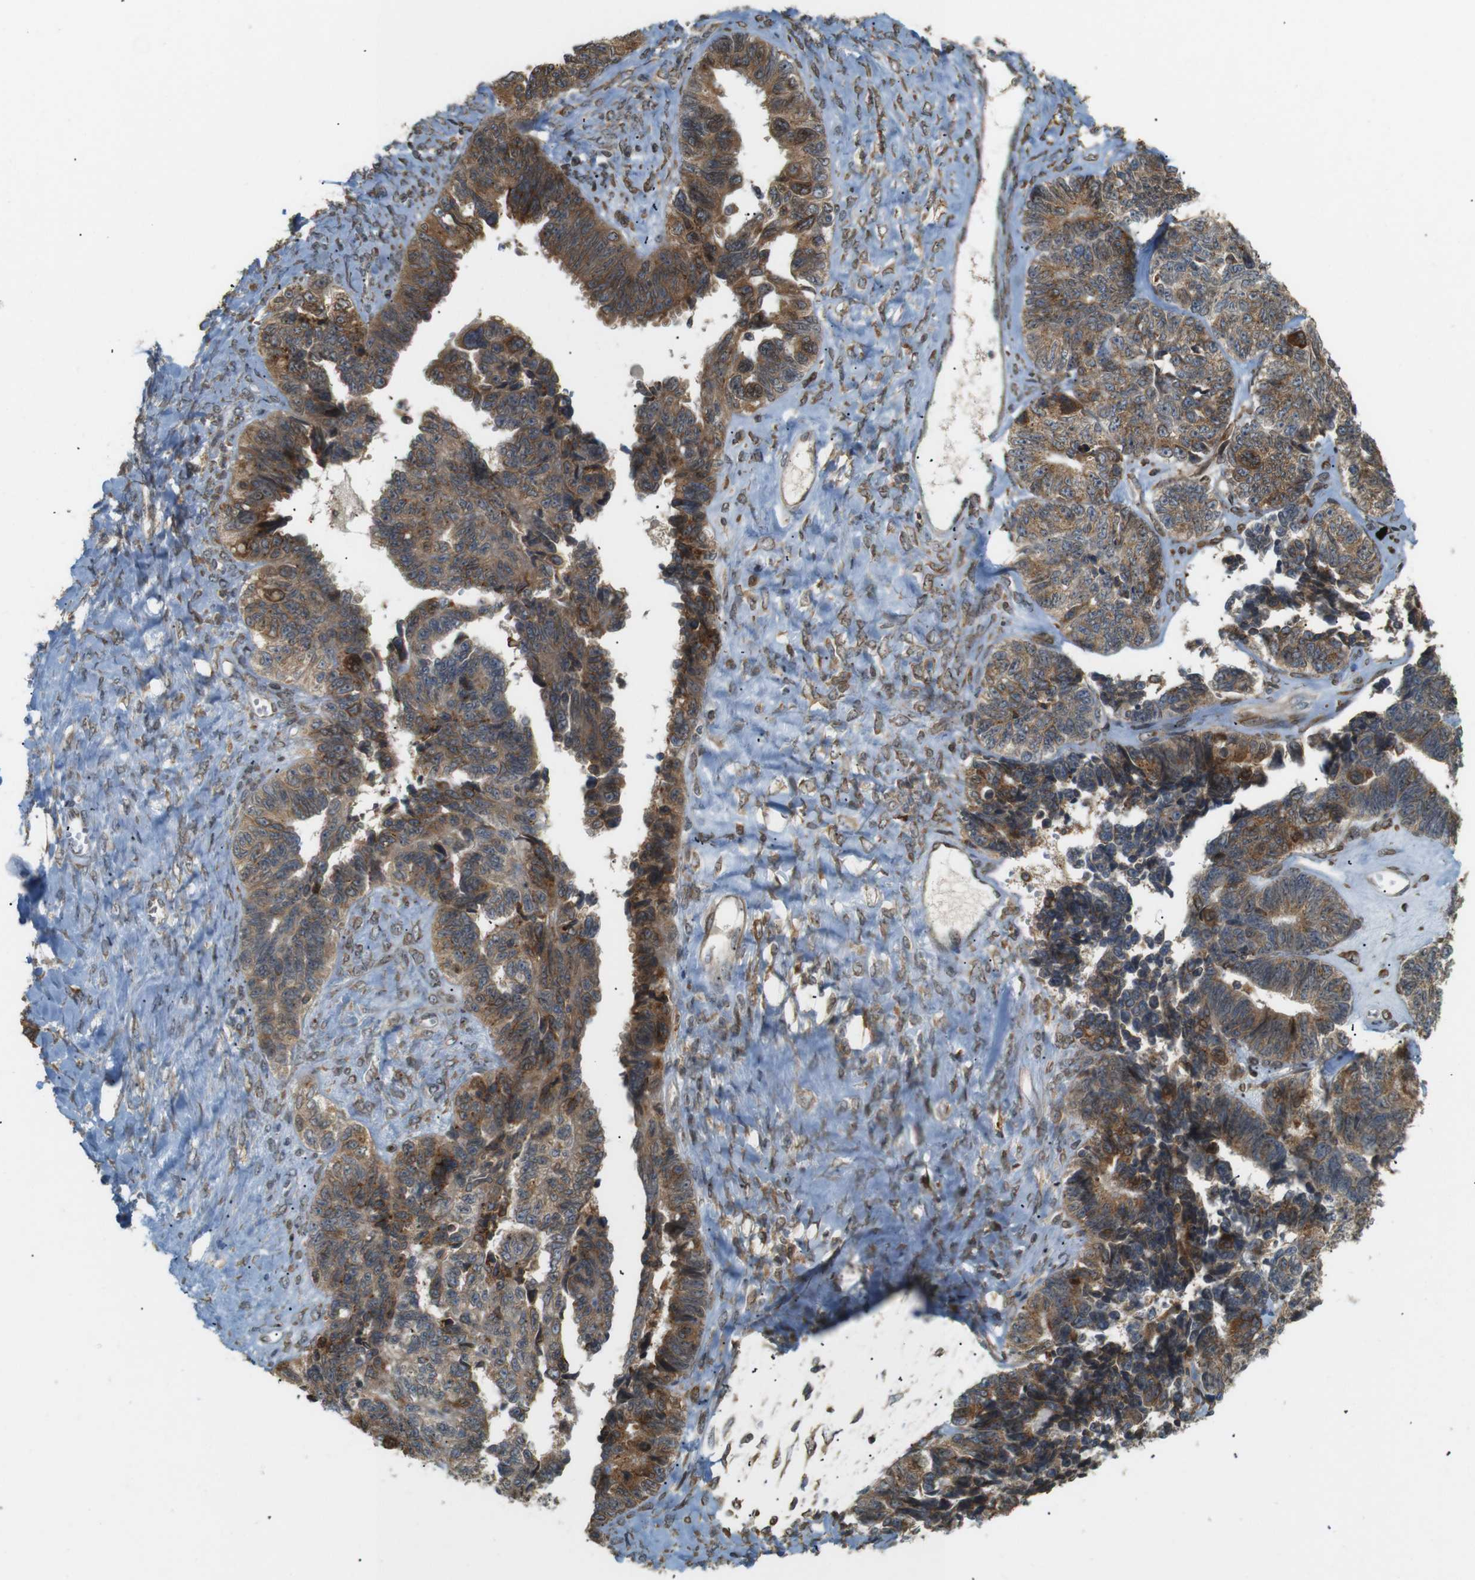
{"staining": {"intensity": "moderate", "quantity": ">75%", "location": "cytoplasmic/membranous"}, "tissue": "ovarian cancer", "cell_type": "Tumor cells", "image_type": "cancer", "snomed": [{"axis": "morphology", "description": "Cystadenocarcinoma, serous, NOS"}, {"axis": "topography", "description": "Ovary"}], "caption": "Moderate cytoplasmic/membranous protein positivity is seen in approximately >75% of tumor cells in ovarian cancer.", "gene": "TMED4", "patient": {"sex": "female", "age": 79}}